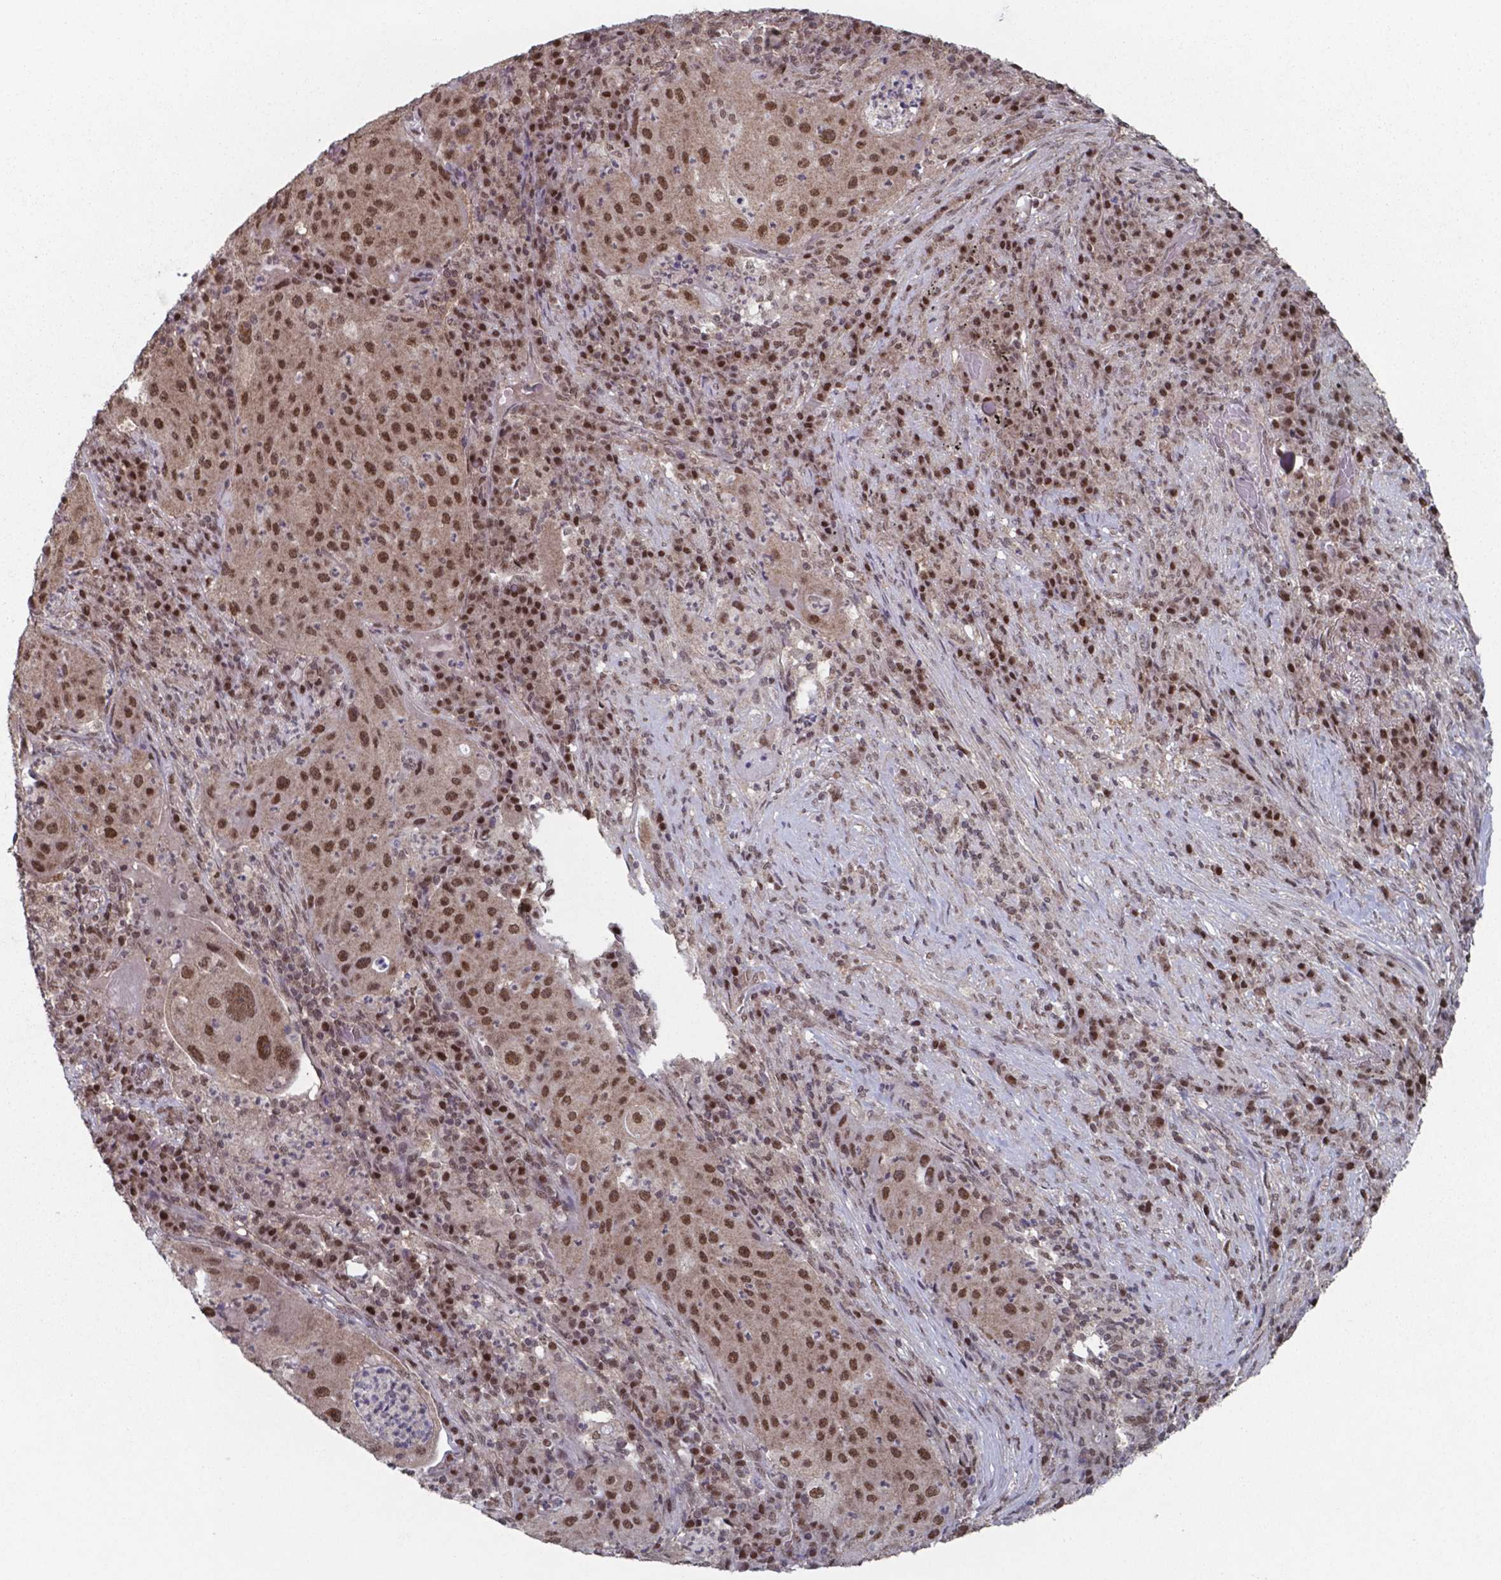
{"staining": {"intensity": "strong", "quantity": ">75%", "location": "nuclear"}, "tissue": "lung cancer", "cell_type": "Tumor cells", "image_type": "cancer", "snomed": [{"axis": "morphology", "description": "Squamous cell carcinoma, NOS"}, {"axis": "topography", "description": "Lung"}], "caption": "The histopathology image demonstrates immunohistochemical staining of squamous cell carcinoma (lung). There is strong nuclear positivity is present in about >75% of tumor cells.", "gene": "UBA1", "patient": {"sex": "female", "age": 59}}